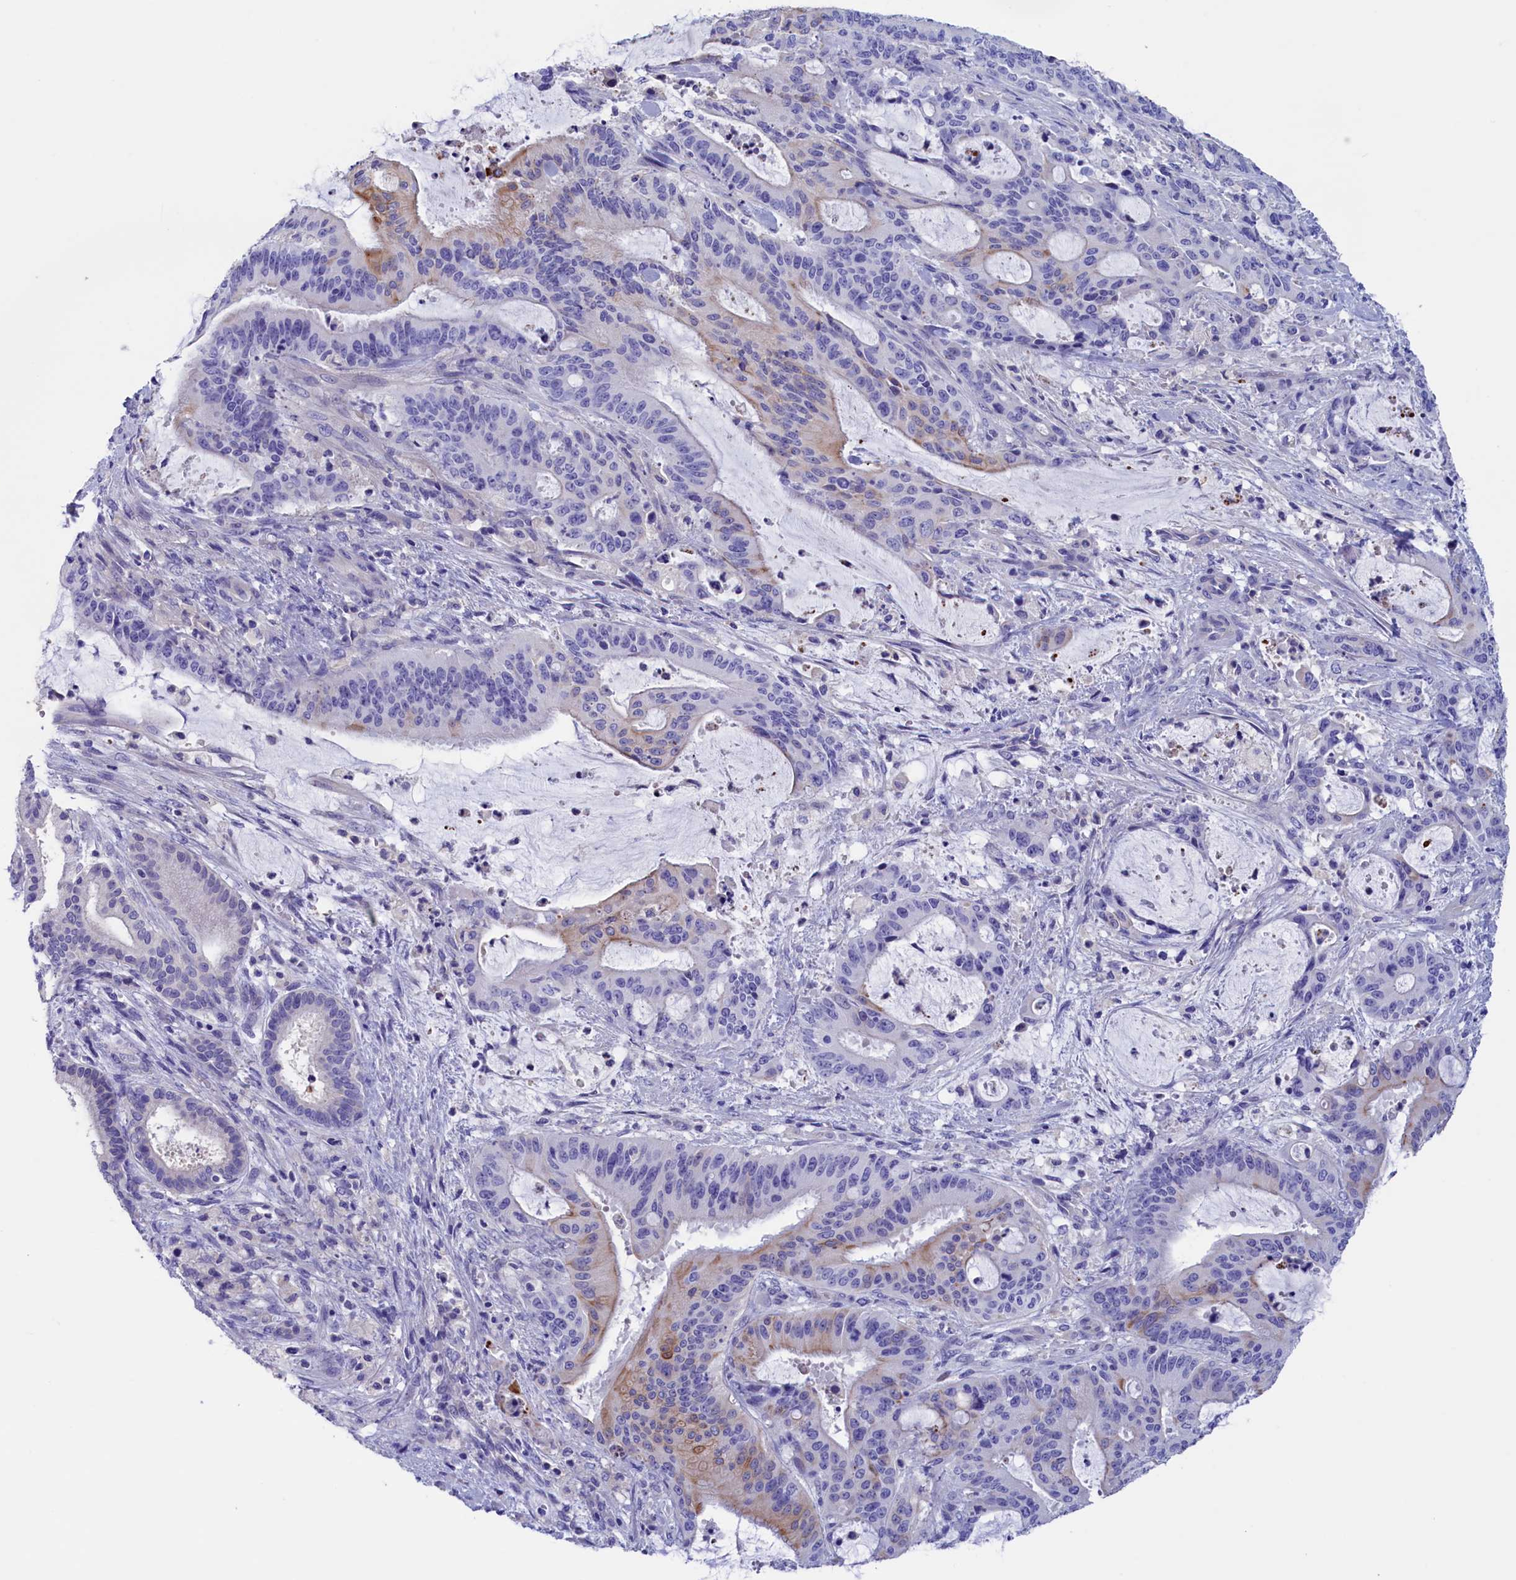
{"staining": {"intensity": "weak", "quantity": "<25%", "location": "cytoplasmic/membranous"}, "tissue": "liver cancer", "cell_type": "Tumor cells", "image_type": "cancer", "snomed": [{"axis": "morphology", "description": "Normal tissue, NOS"}, {"axis": "morphology", "description": "Cholangiocarcinoma"}, {"axis": "topography", "description": "Liver"}, {"axis": "topography", "description": "Peripheral nerve tissue"}], "caption": "Liver cholangiocarcinoma stained for a protein using immunohistochemistry displays no positivity tumor cells.", "gene": "VPS35L", "patient": {"sex": "female", "age": 73}}